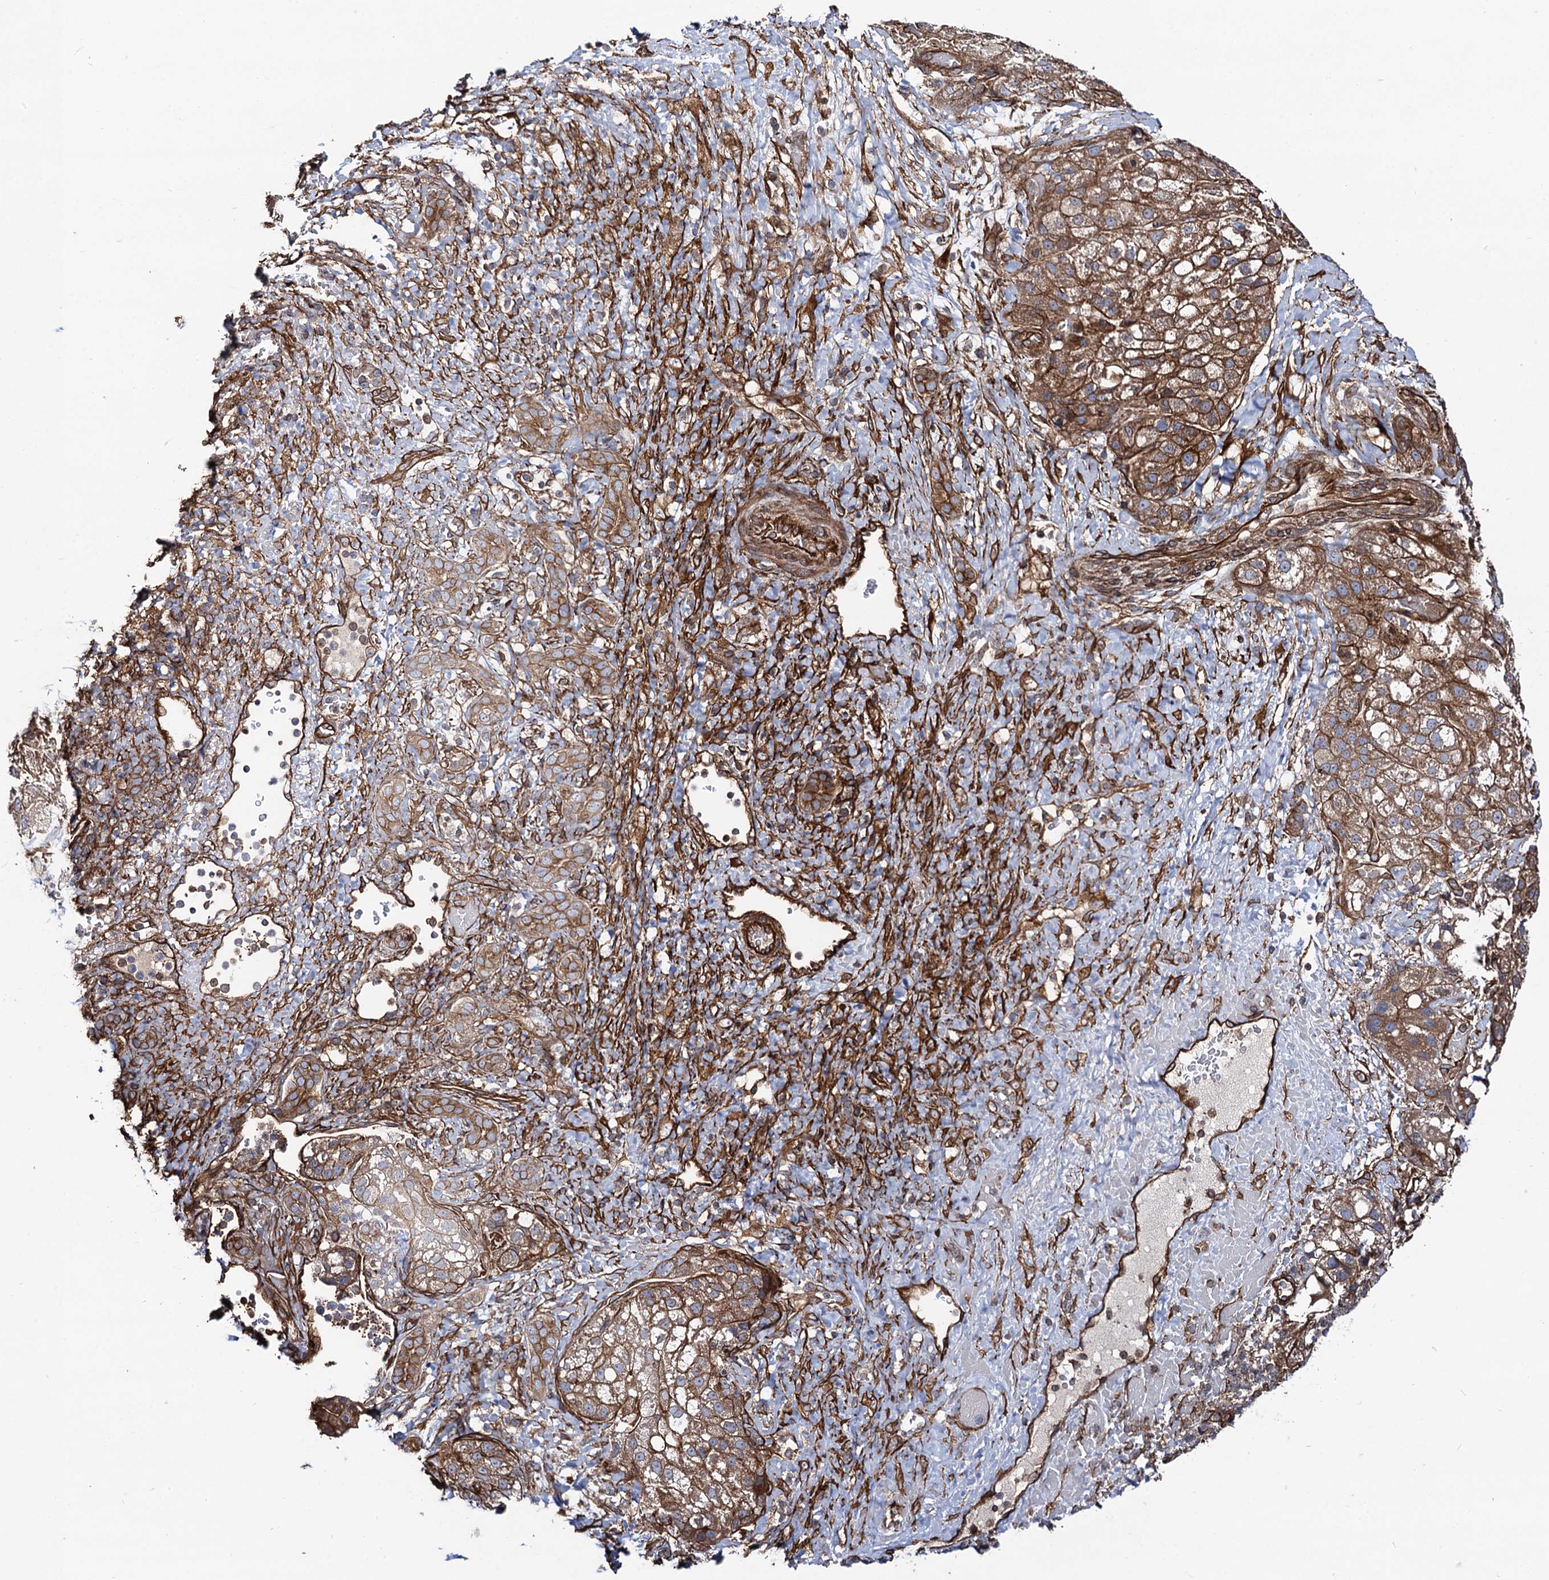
{"staining": {"intensity": "moderate", "quantity": ">75%", "location": "cytoplasmic/membranous"}, "tissue": "liver cancer", "cell_type": "Tumor cells", "image_type": "cancer", "snomed": [{"axis": "morphology", "description": "Normal tissue, NOS"}, {"axis": "morphology", "description": "Carcinoma, Hepatocellular, NOS"}, {"axis": "topography", "description": "Liver"}], "caption": "Tumor cells exhibit medium levels of moderate cytoplasmic/membranous positivity in approximately >75% of cells in liver cancer.", "gene": "CIP2A", "patient": {"sex": "male", "age": 57}}